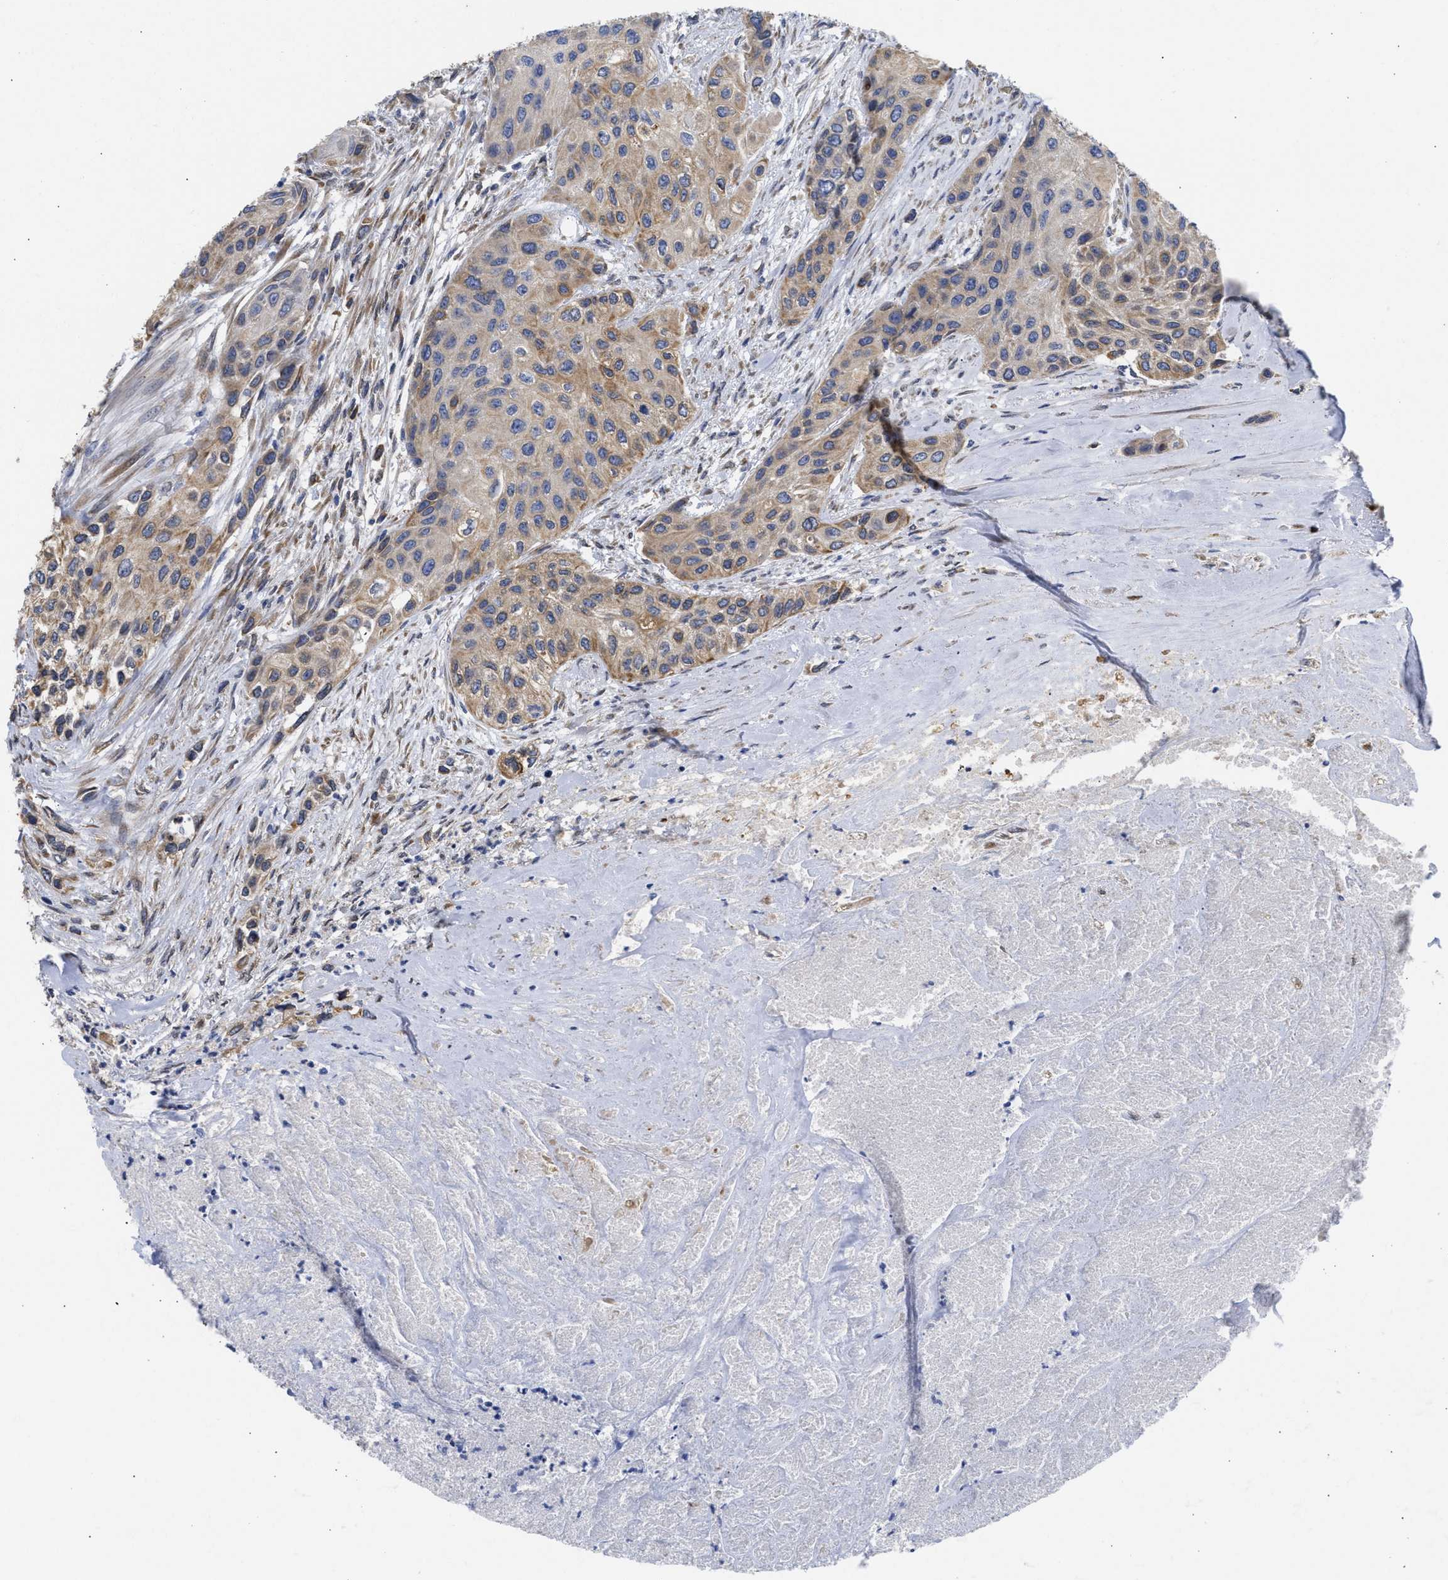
{"staining": {"intensity": "moderate", "quantity": "25%-75%", "location": "cytoplasmic/membranous"}, "tissue": "urothelial cancer", "cell_type": "Tumor cells", "image_type": "cancer", "snomed": [{"axis": "morphology", "description": "Urothelial carcinoma, High grade"}, {"axis": "topography", "description": "Urinary bladder"}], "caption": "There is medium levels of moderate cytoplasmic/membranous positivity in tumor cells of urothelial cancer, as demonstrated by immunohistochemical staining (brown color).", "gene": "TMED1", "patient": {"sex": "female", "age": 56}}